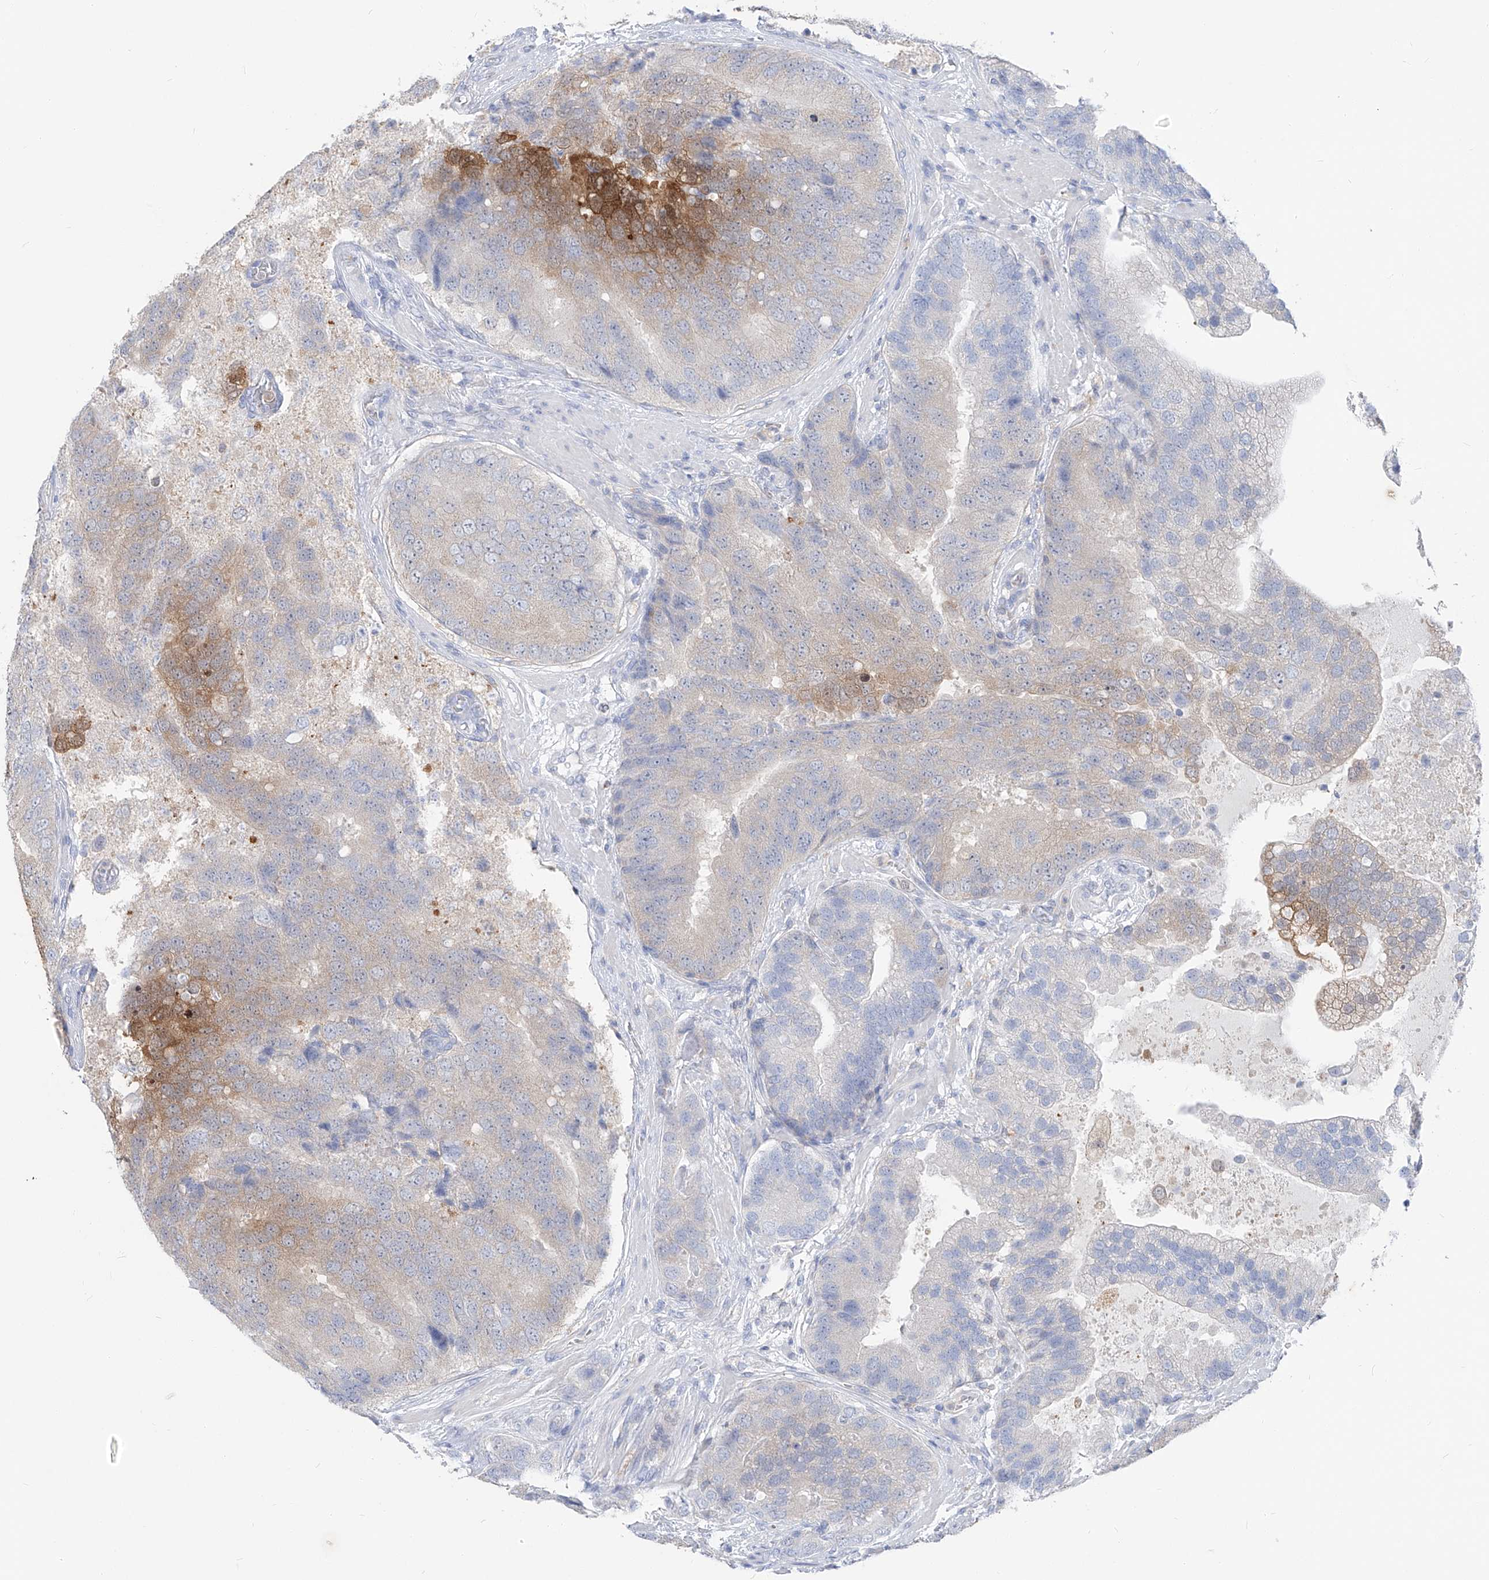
{"staining": {"intensity": "moderate", "quantity": "<25%", "location": "cytoplasmic/membranous"}, "tissue": "prostate cancer", "cell_type": "Tumor cells", "image_type": "cancer", "snomed": [{"axis": "morphology", "description": "Adenocarcinoma, High grade"}, {"axis": "topography", "description": "Prostate"}], "caption": "Prostate cancer (adenocarcinoma (high-grade)) stained for a protein (brown) exhibits moderate cytoplasmic/membranous positive expression in about <25% of tumor cells.", "gene": "UFL1", "patient": {"sex": "male", "age": 70}}